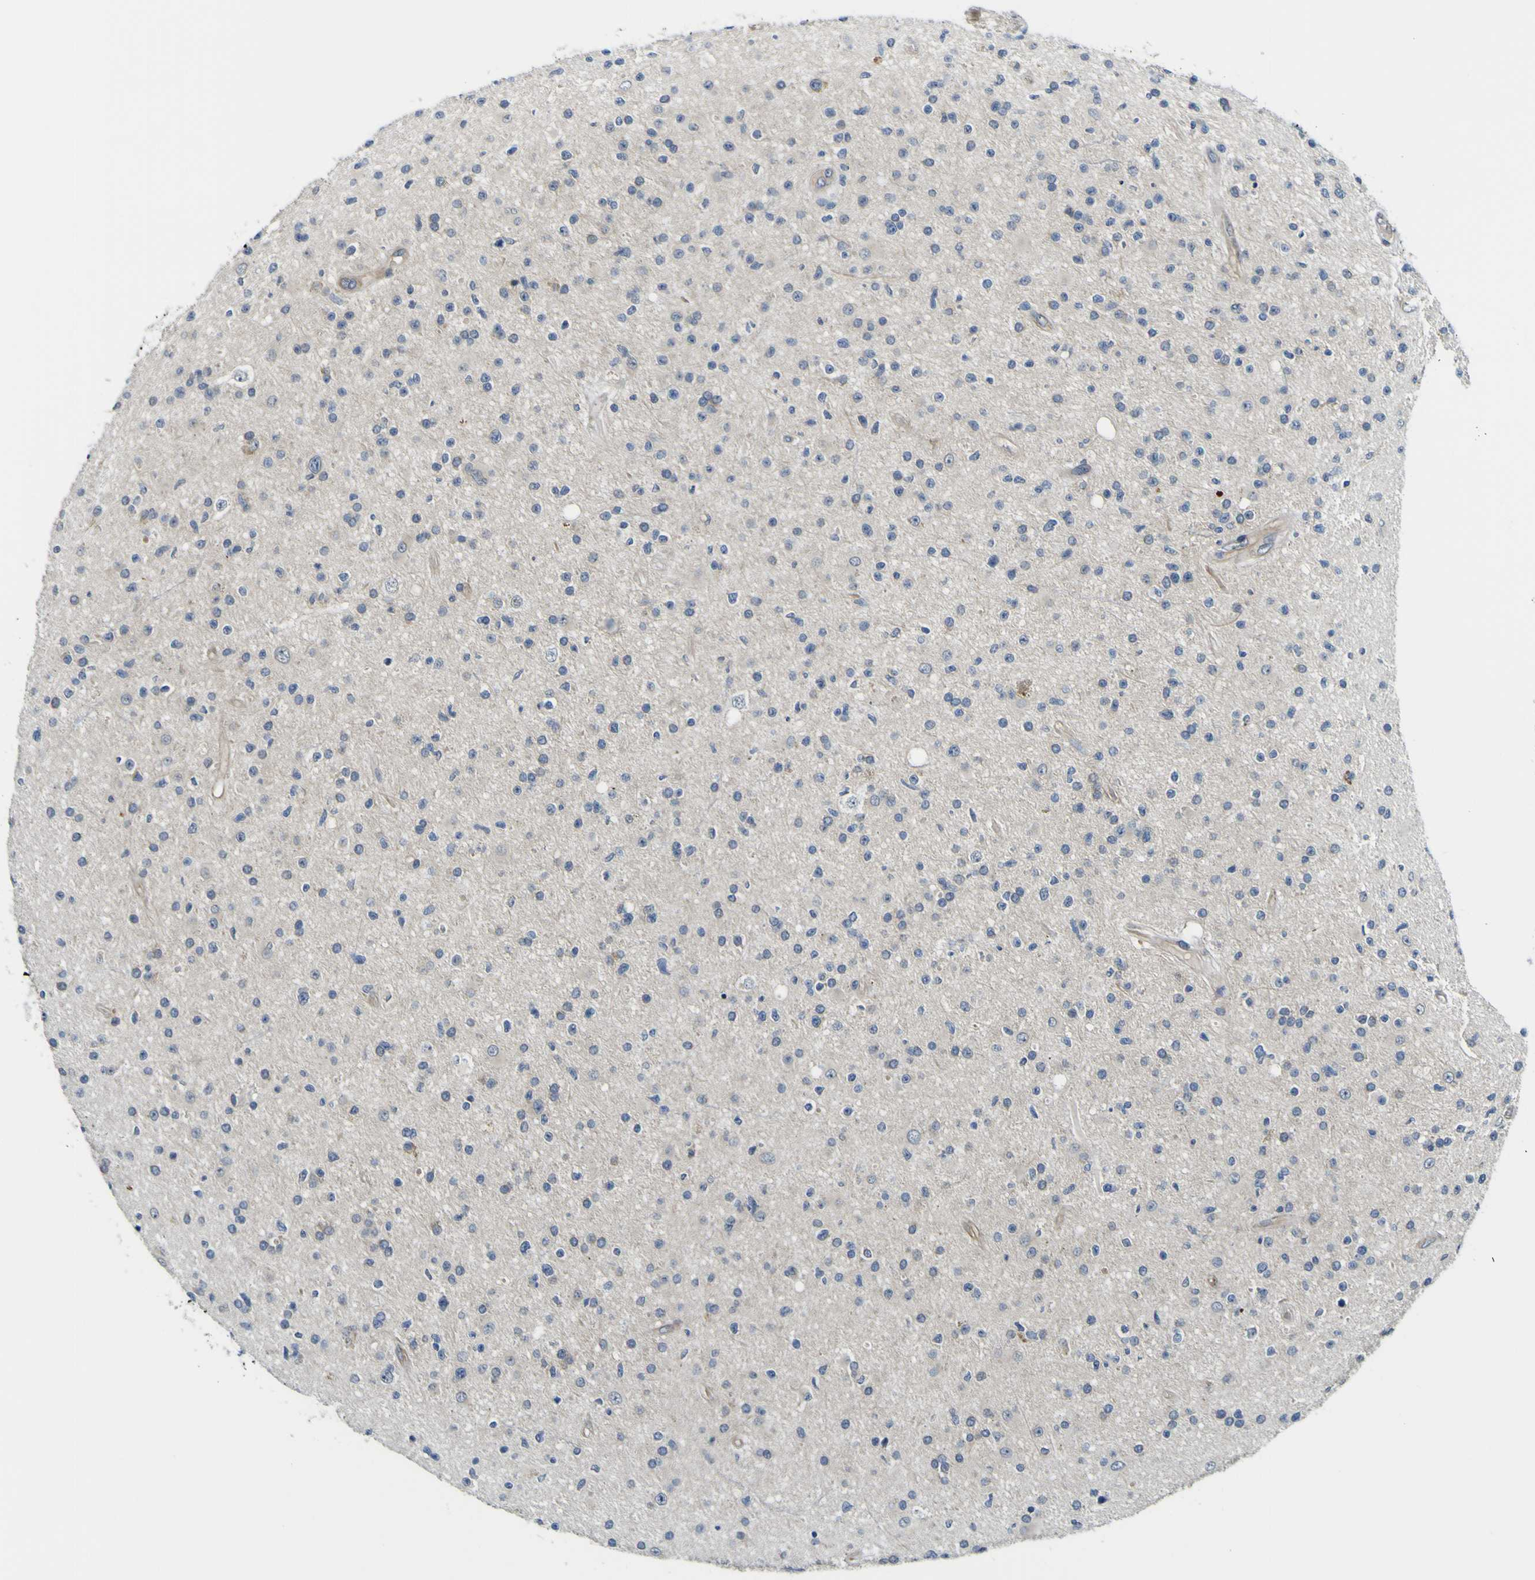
{"staining": {"intensity": "negative", "quantity": "none", "location": "none"}, "tissue": "glioma", "cell_type": "Tumor cells", "image_type": "cancer", "snomed": [{"axis": "morphology", "description": "Glioma, malignant, High grade"}, {"axis": "topography", "description": "Brain"}], "caption": "The image exhibits no significant positivity in tumor cells of glioma.", "gene": "KDM7A", "patient": {"sex": "male", "age": 33}}